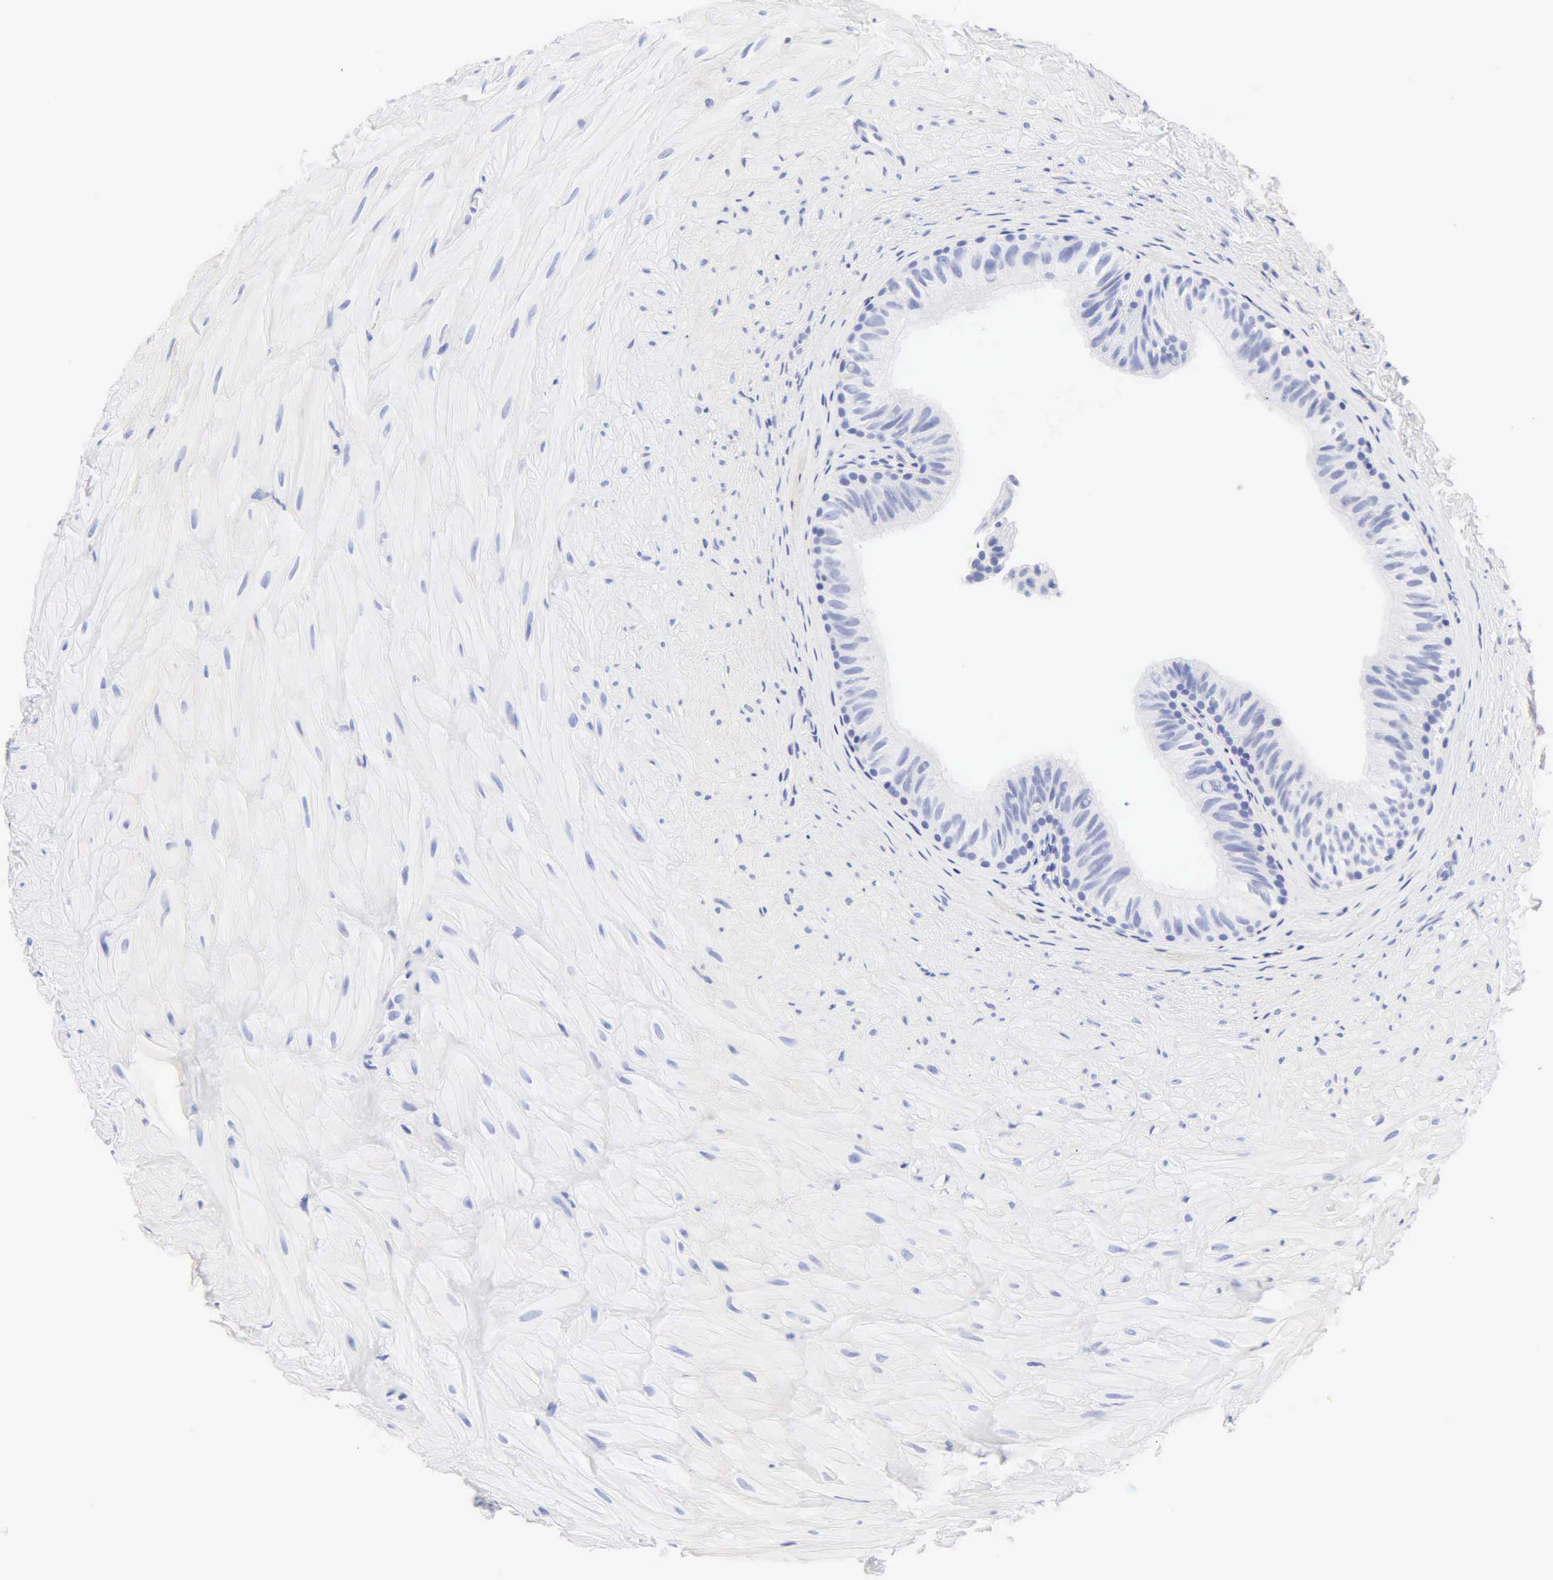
{"staining": {"intensity": "negative", "quantity": "none", "location": "none"}, "tissue": "epididymis", "cell_type": "Glandular cells", "image_type": "normal", "snomed": [{"axis": "morphology", "description": "Normal tissue, NOS"}, {"axis": "topography", "description": "Epididymis"}], "caption": "Image shows no significant protein staining in glandular cells of benign epididymis.", "gene": "NKX2", "patient": {"sex": "male", "age": 37}}